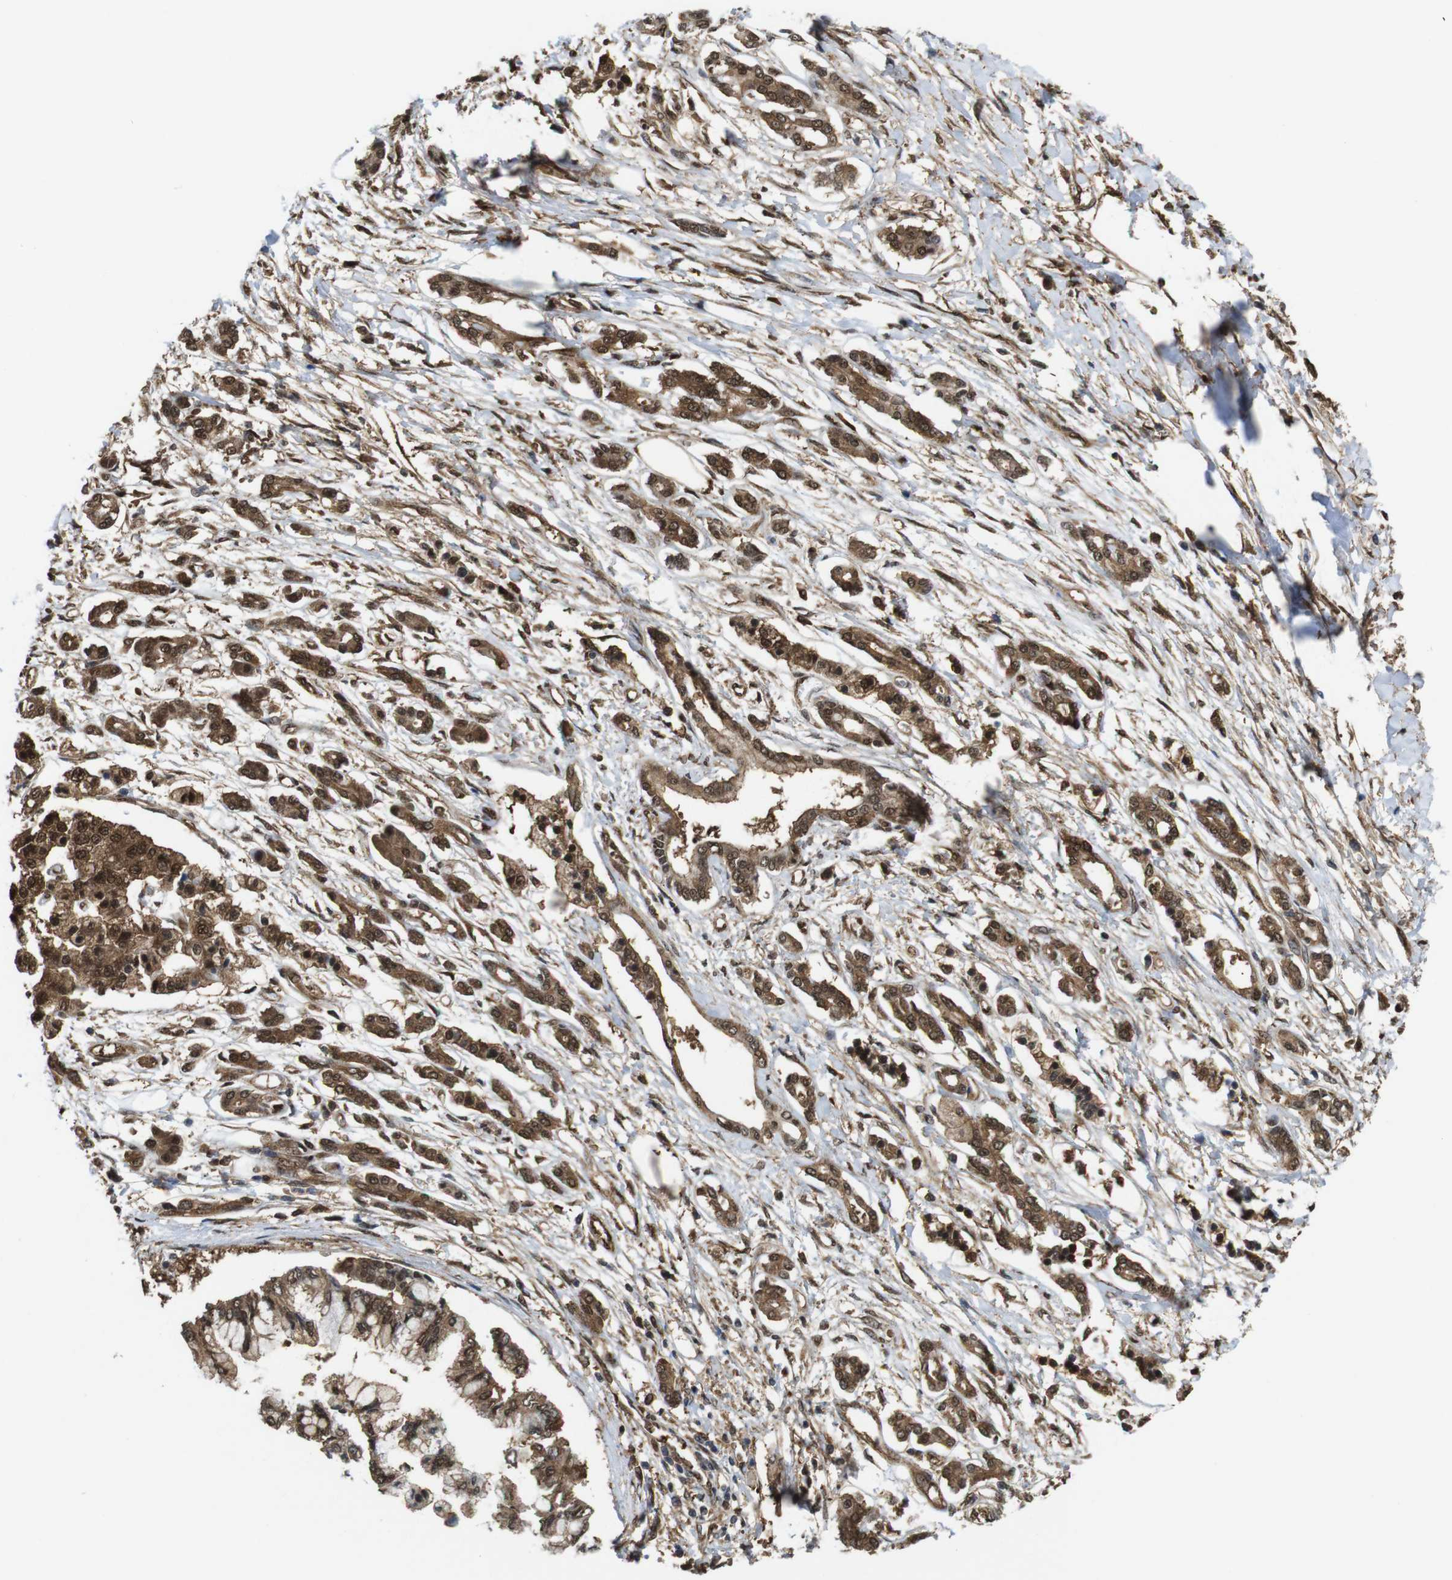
{"staining": {"intensity": "moderate", "quantity": ">75%", "location": "cytoplasmic/membranous,nuclear"}, "tissue": "pancreatic cancer", "cell_type": "Tumor cells", "image_type": "cancer", "snomed": [{"axis": "morphology", "description": "Adenocarcinoma, NOS"}, {"axis": "topography", "description": "Pancreas"}], "caption": "An immunohistochemistry image of neoplastic tissue is shown. Protein staining in brown shows moderate cytoplasmic/membranous and nuclear positivity in pancreatic cancer within tumor cells. Immunohistochemistry (ihc) stains the protein of interest in brown and the nuclei are stained blue.", "gene": "YWHAG", "patient": {"sex": "male", "age": 56}}